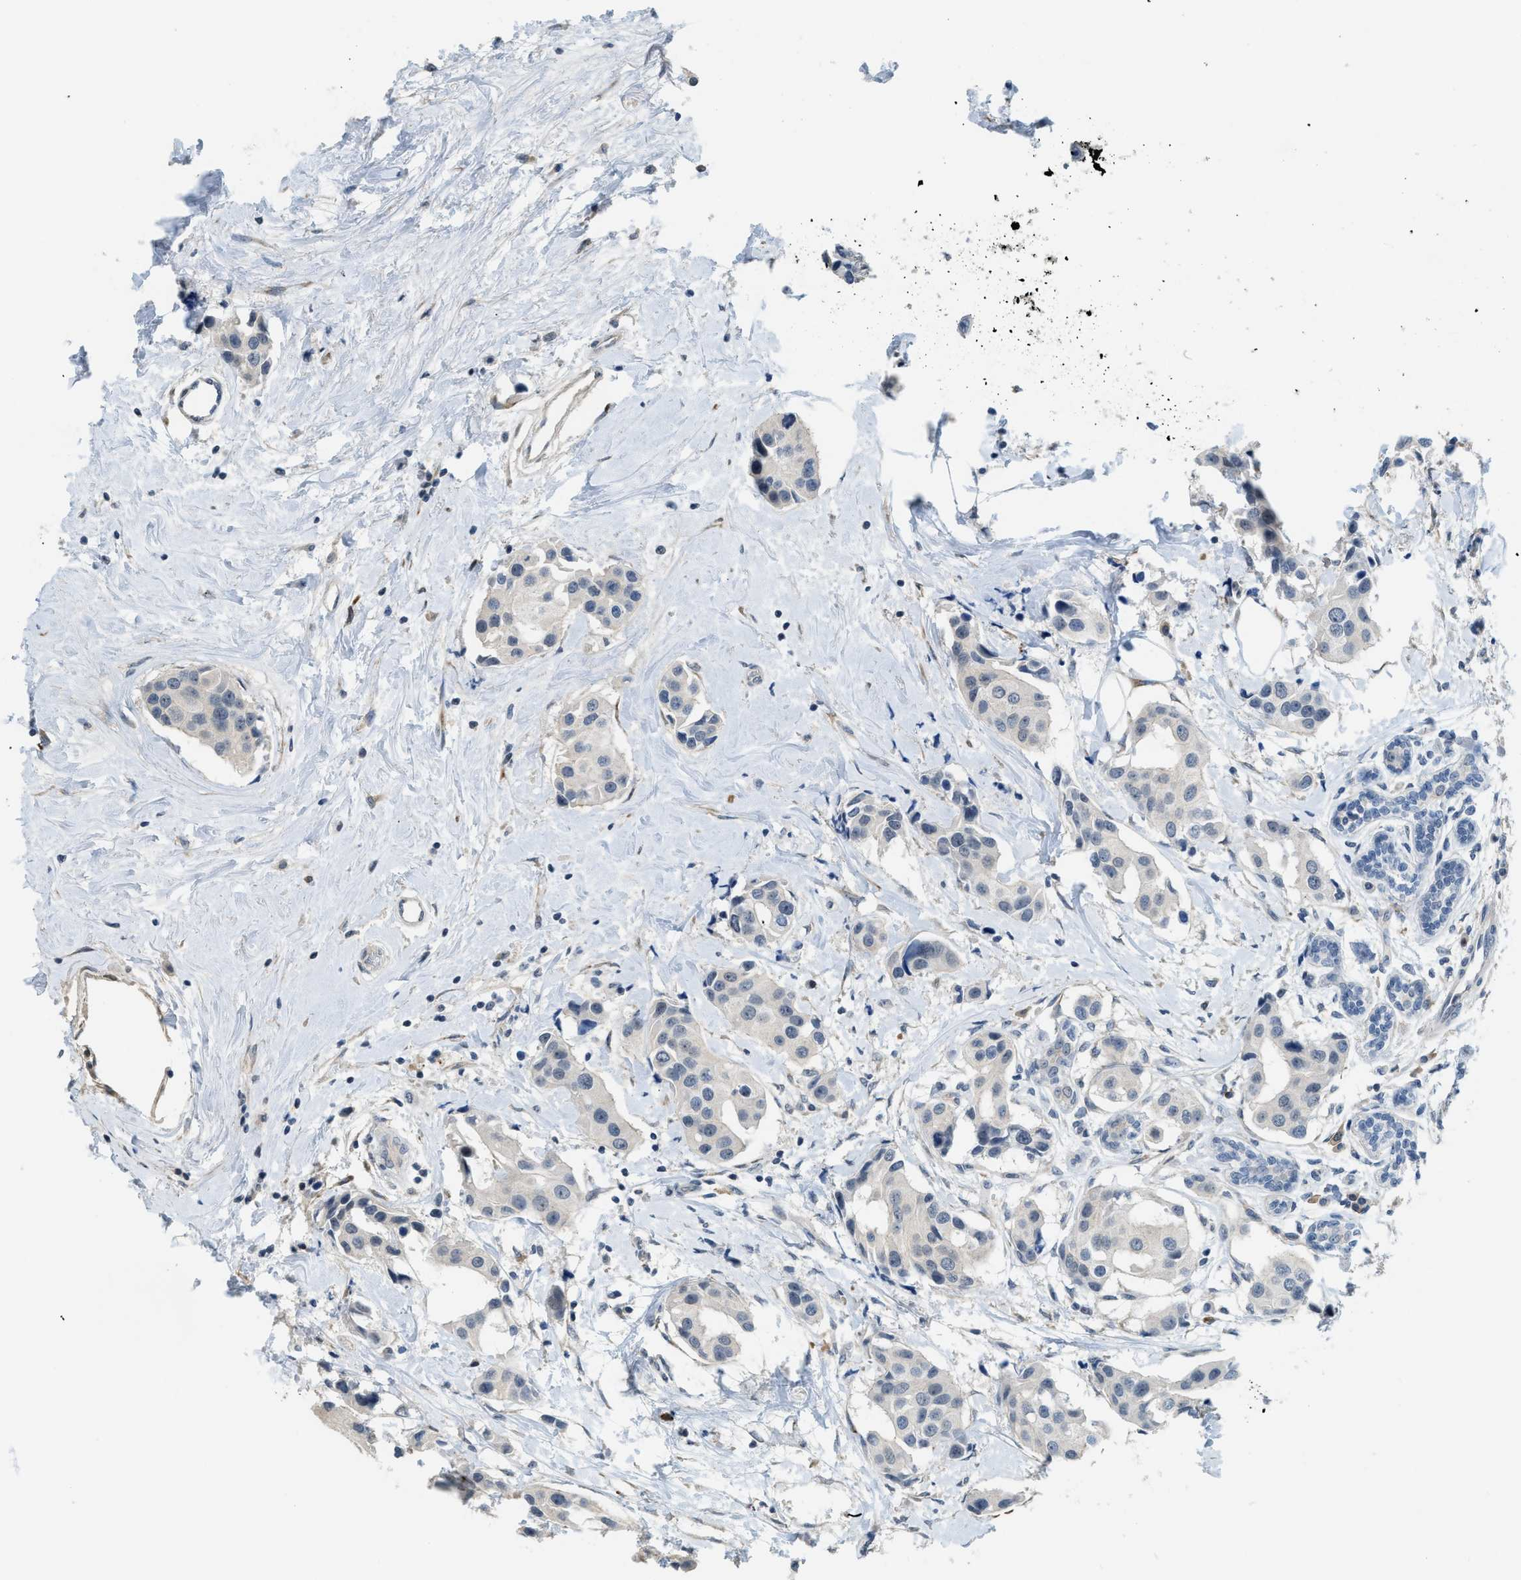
{"staining": {"intensity": "negative", "quantity": "none", "location": "none"}, "tissue": "breast cancer", "cell_type": "Tumor cells", "image_type": "cancer", "snomed": [{"axis": "morphology", "description": "Normal tissue, NOS"}, {"axis": "morphology", "description": "Duct carcinoma"}, {"axis": "topography", "description": "Breast"}], "caption": "Breast cancer stained for a protein using immunohistochemistry (IHC) demonstrates no staining tumor cells.", "gene": "TMEM154", "patient": {"sex": "female", "age": 39}}